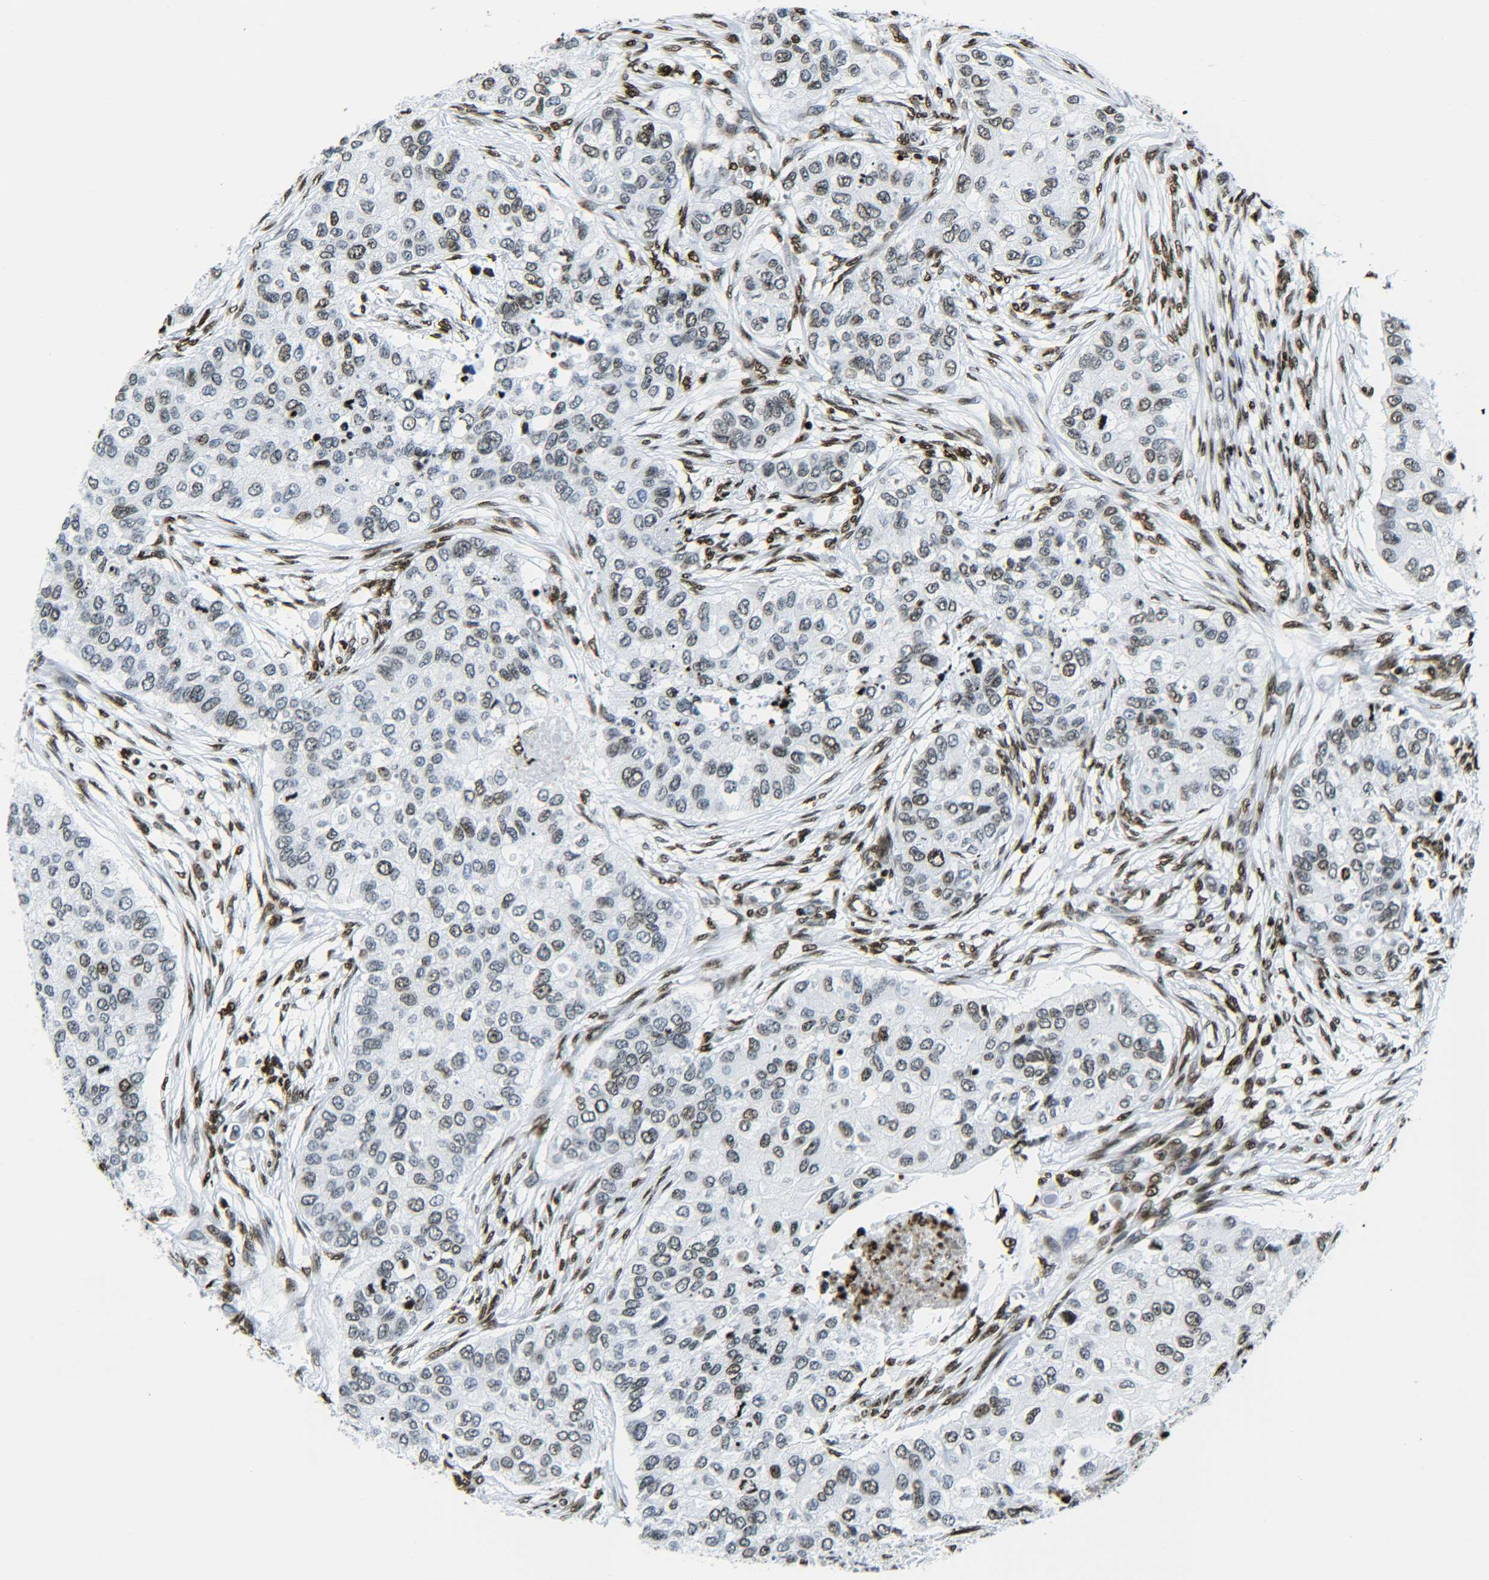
{"staining": {"intensity": "moderate", "quantity": "25%-75%", "location": "nuclear"}, "tissue": "breast cancer", "cell_type": "Tumor cells", "image_type": "cancer", "snomed": [{"axis": "morphology", "description": "Normal tissue, NOS"}, {"axis": "morphology", "description": "Duct carcinoma"}, {"axis": "topography", "description": "Breast"}], "caption": "IHC of human breast intraductal carcinoma reveals medium levels of moderate nuclear expression in about 25%-75% of tumor cells.", "gene": "H2AX", "patient": {"sex": "female", "age": 49}}